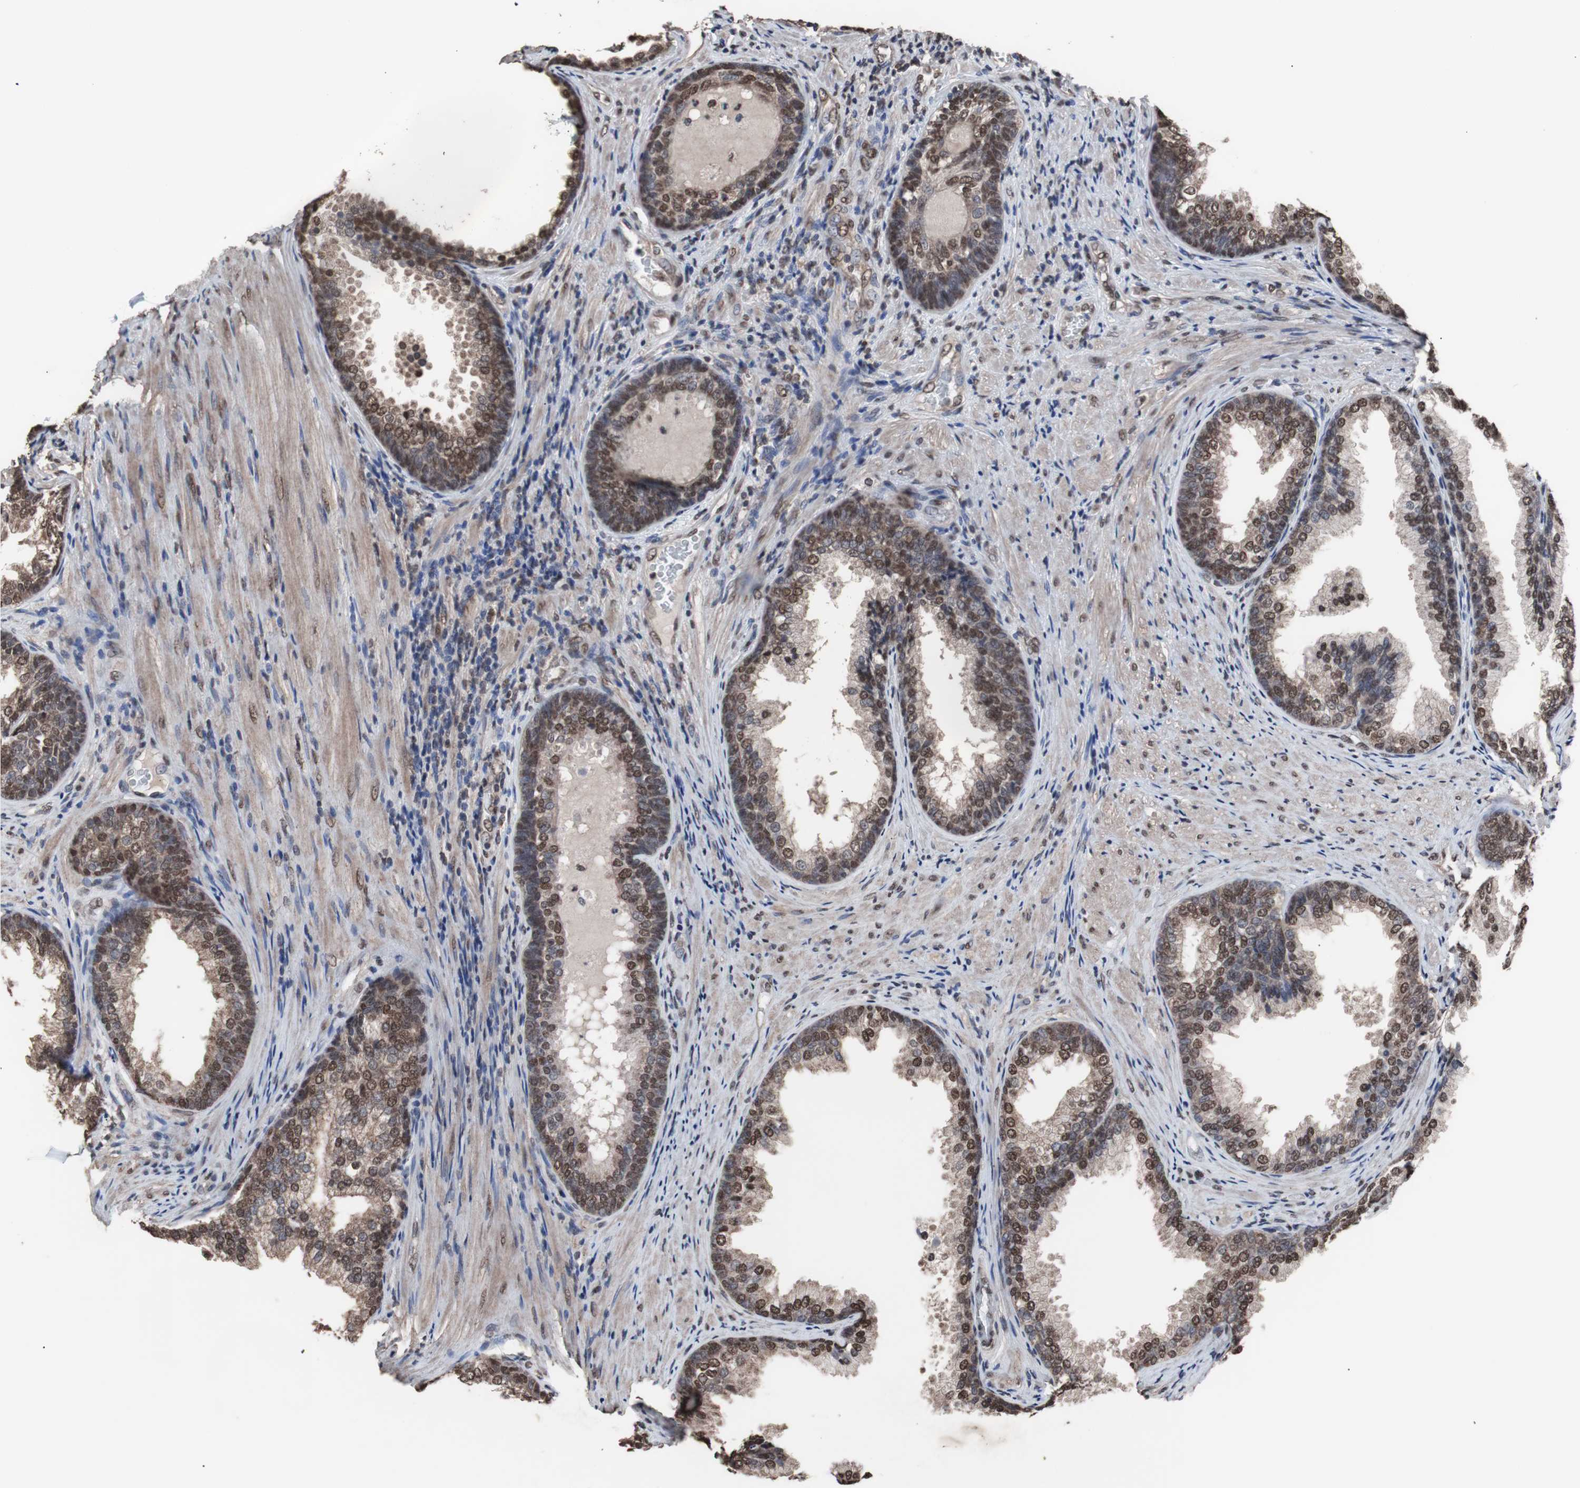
{"staining": {"intensity": "moderate", "quantity": "25%-75%", "location": "nuclear"}, "tissue": "prostate", "cell_type": "Glandular cells", "image_type": "normal", "snomed": [{"axis": "morphology", "description": "Normal tissue, NOS"}, {"axis": "topography", "description": "Prostate"}], "caption": "This photomicrograph reveals benign prostate stained with IHC to label a protein in brown. The nuclear of glandular cells show moderate positivity for the protein. Nuclei are counter-stained blue.", "gene": "MED27", "patient": {"sex": "male", "age": 76}}